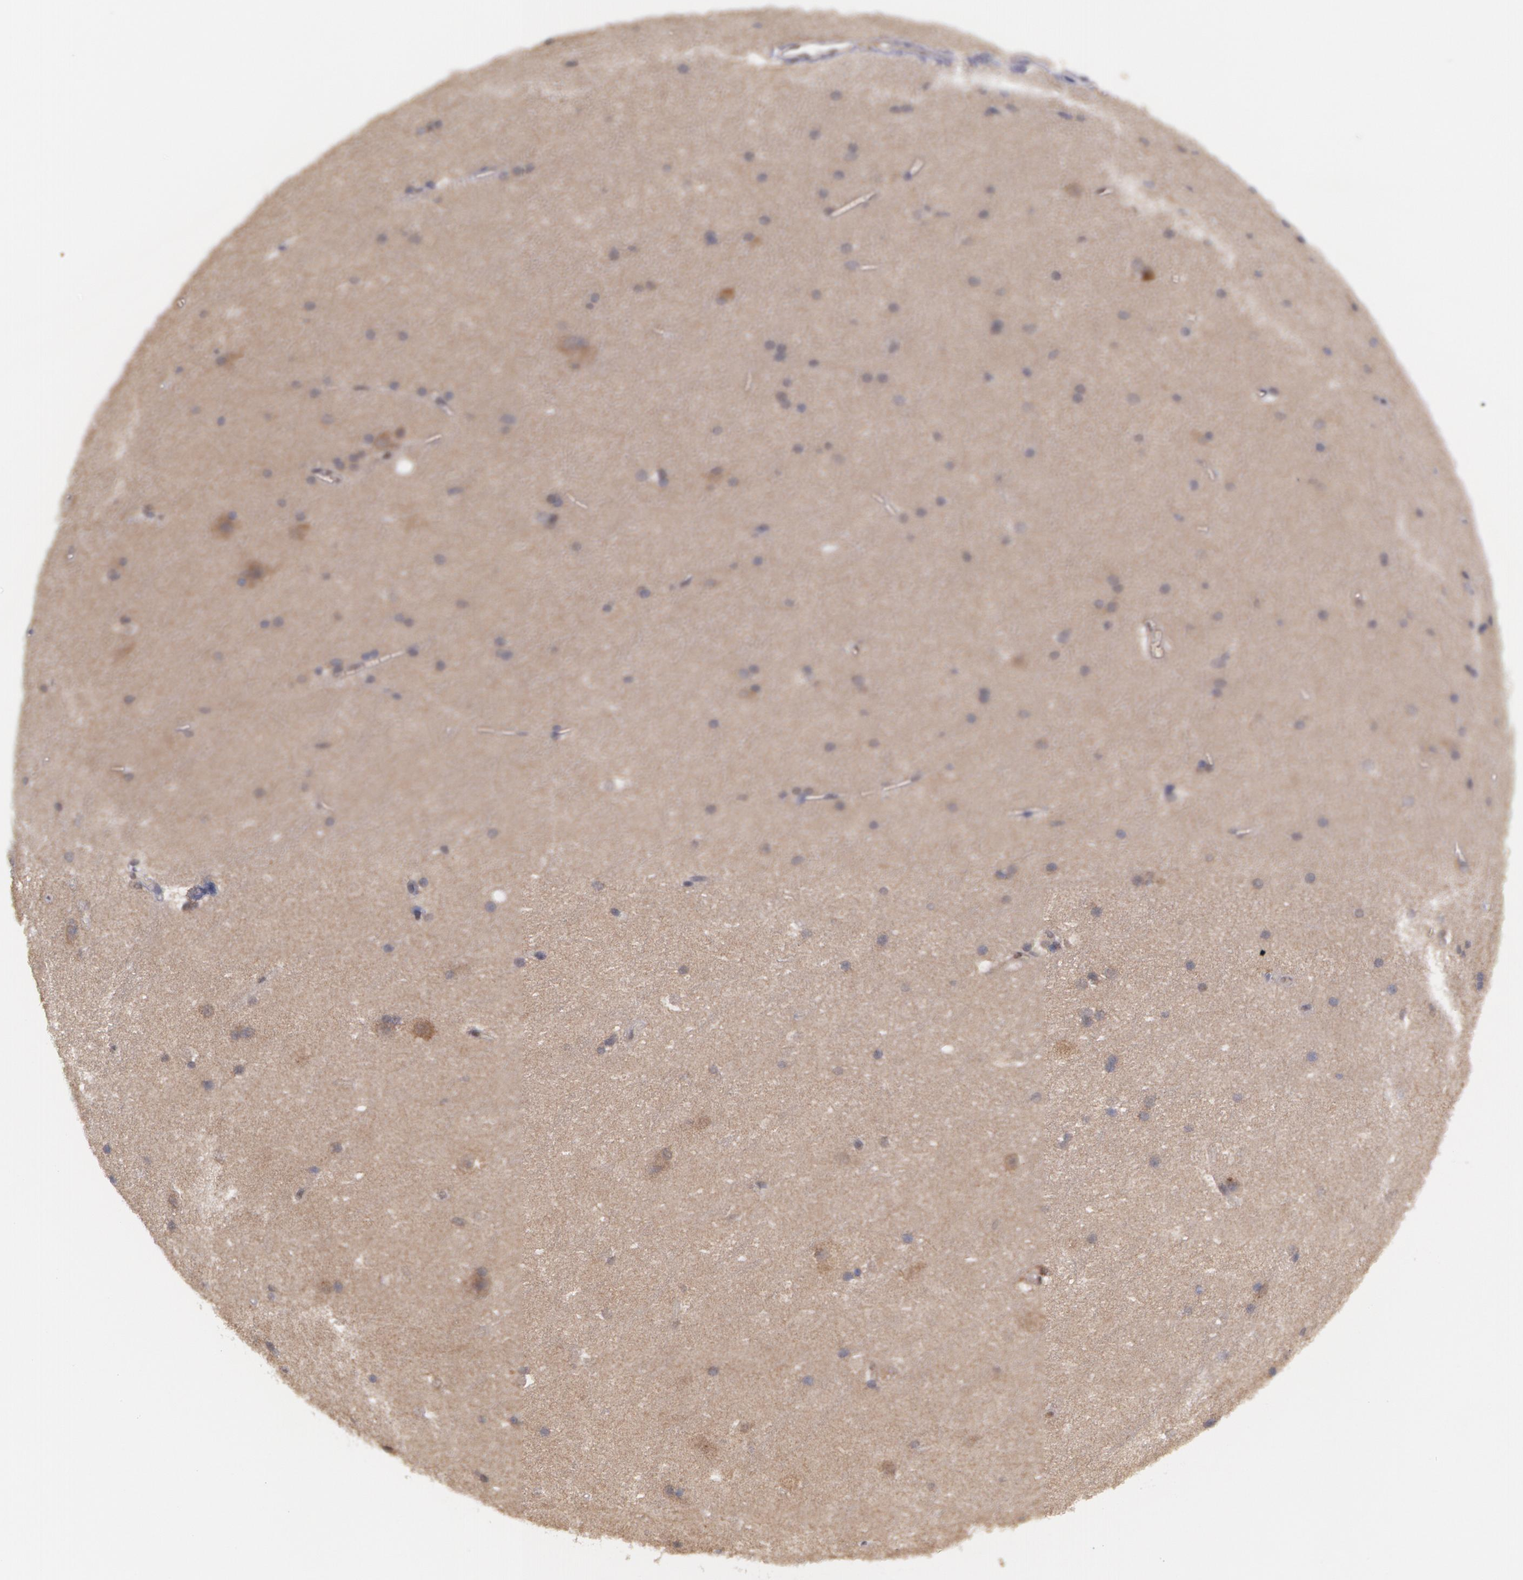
{"staining": {"intensity": "moderate", "quantity": ">75%", "location": "cytoplasmic/membranous"}, "tissue": "cerebral cortex", "cell_type": "Endothelial cells", "image_type": "normal", "snomed": [{"axis": "morphology", "description": "Normal tissue, NOS"}, {"axis": "topography", "description": "Cerebral cortex"}, {"axis": "topography", "description": "Hippocampus"}], "caption": "This histopathology image shows immunohistochemistry staining of unremarkable human cerebral cortex, with medium moderate cytoplasmic/membranous staining in approximately >75% of endothelial cells.", "gene": "TXNRD1", "patient": {"sex": "female", "age": 19}}